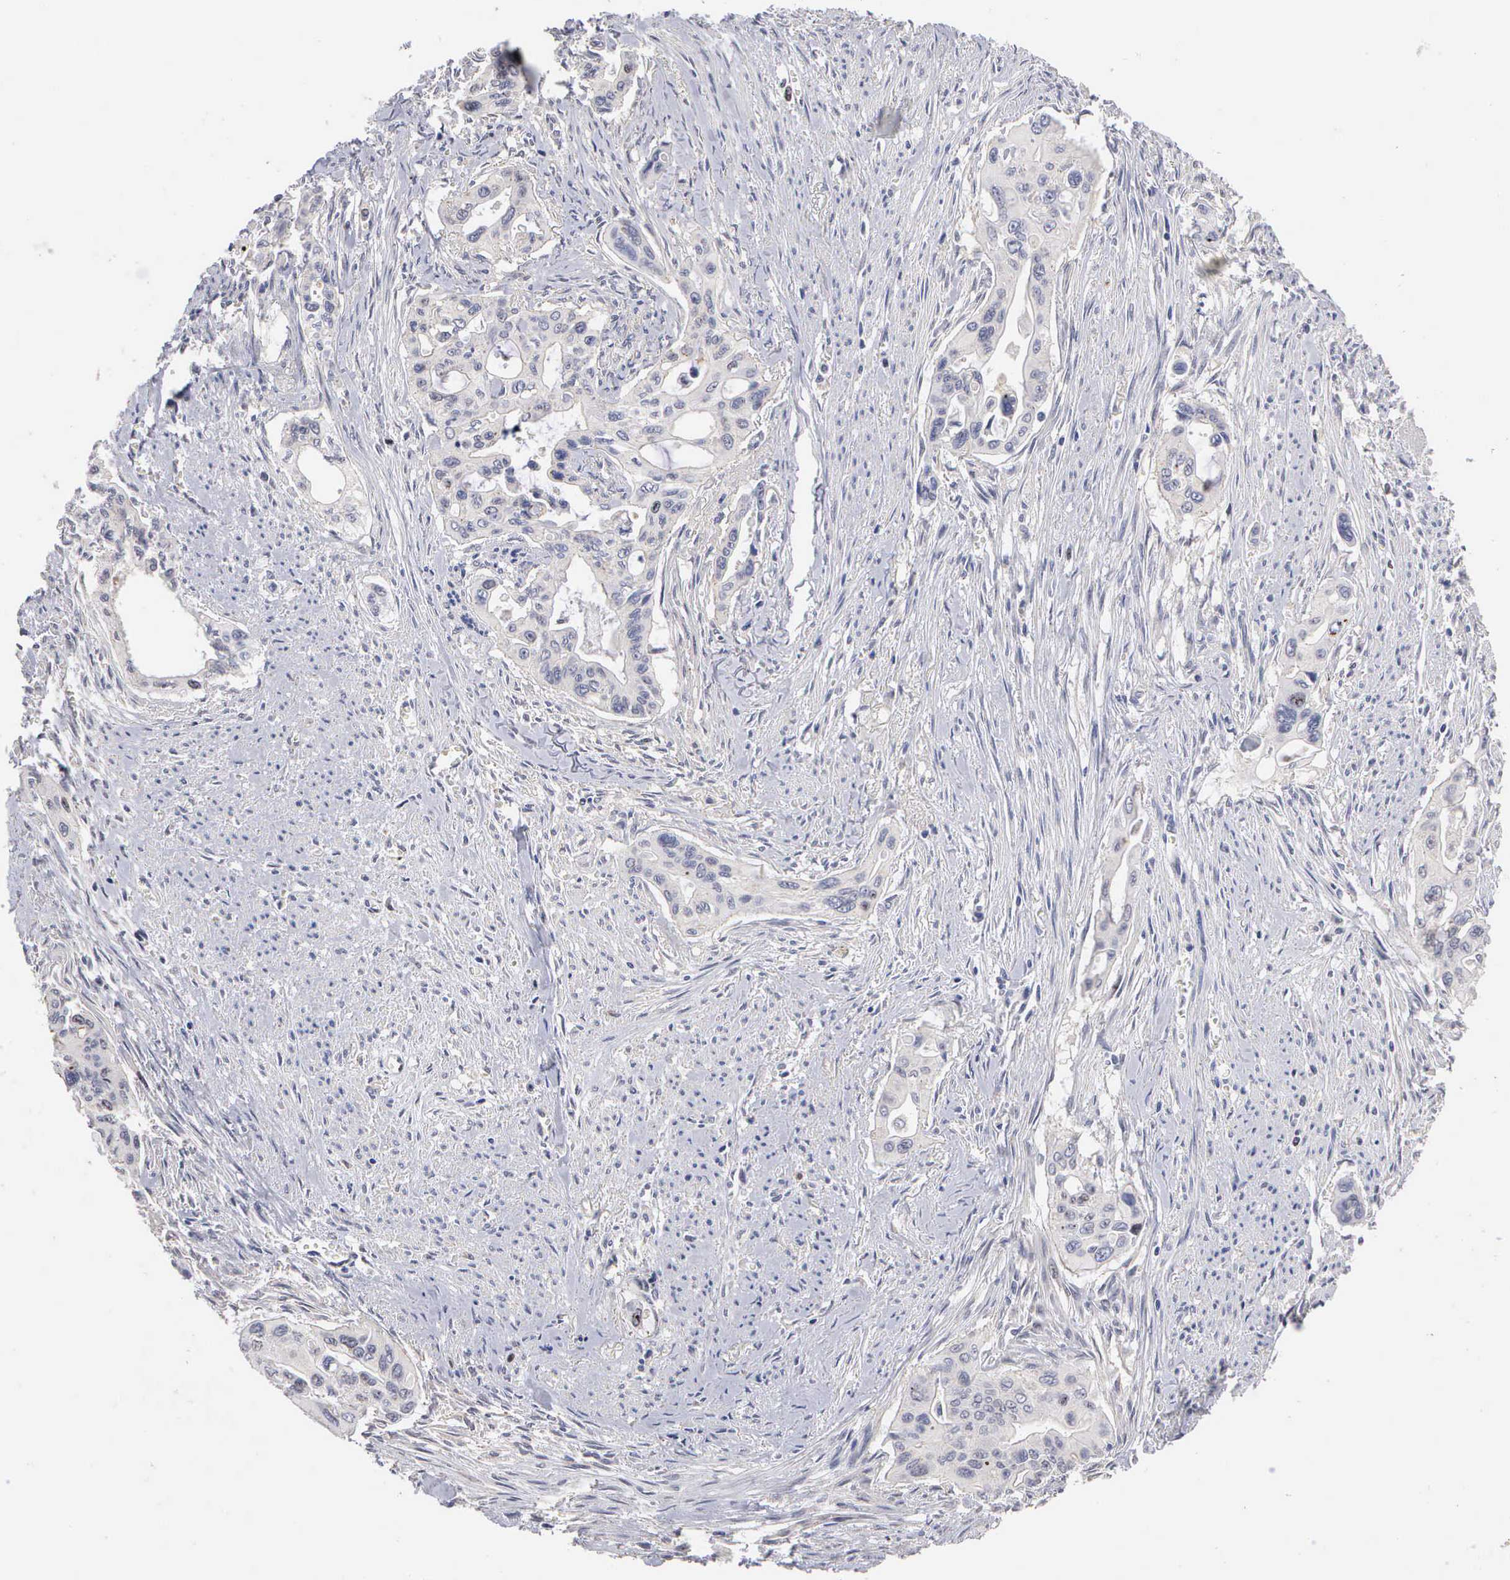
{"staining": {"intensity": "negative", "quantity": "none", "location": "none"}, "tissue": "pancreatic cancer", "cell_type": "Tumor cells", "image_type": "cancer", "snomed": [{"axis": "morphology", "description": "Adenocarcinoma, NOS"}, {"axis": "topography", "description": "Pancreas"}], "caption": "This is an IHC histopathology image of pancreatic cancer. There is no staining in tumor cells.", "gene": "KDM6A", "patient": {"sex": "male", "age": 77}}